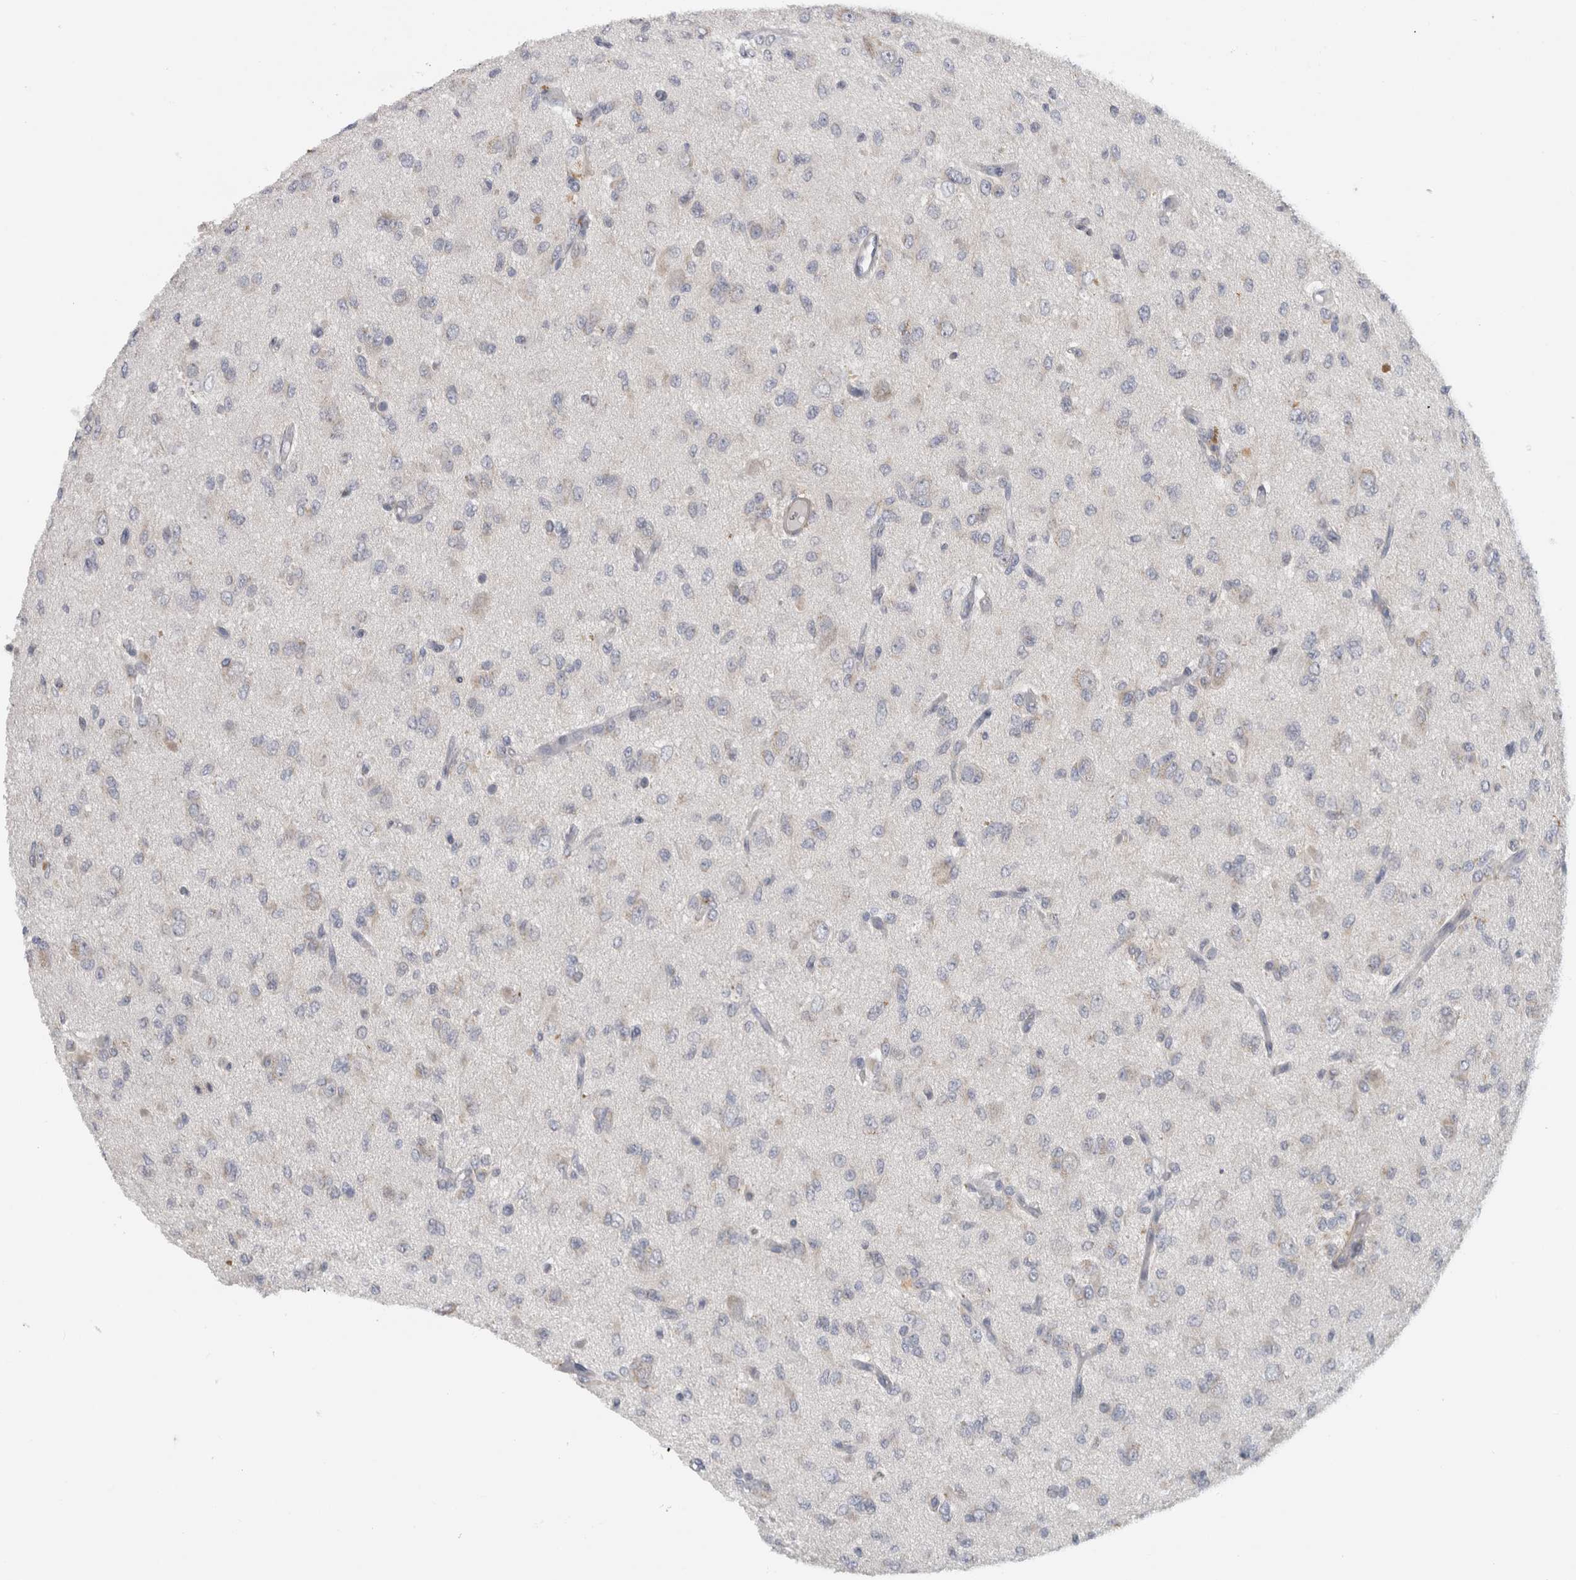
{"staining": {"intensity": "negative", "quantity": "none", "location": "none"}, "tissue": "glioma", "cell_type": "Tumor cells", "image_type": "cancer", "snomed": [{"axis": "morphology", "description": "Glioma, malignant, High grade"}, {"axis": "topography", "description": "Brain"}], "caption": "Malignant glioma (high-grade) stained for a protein using IHC exhibits no staining tumor cells.", "gene": "MGAT1", "patient": {"sex": "female", "age": 59}}